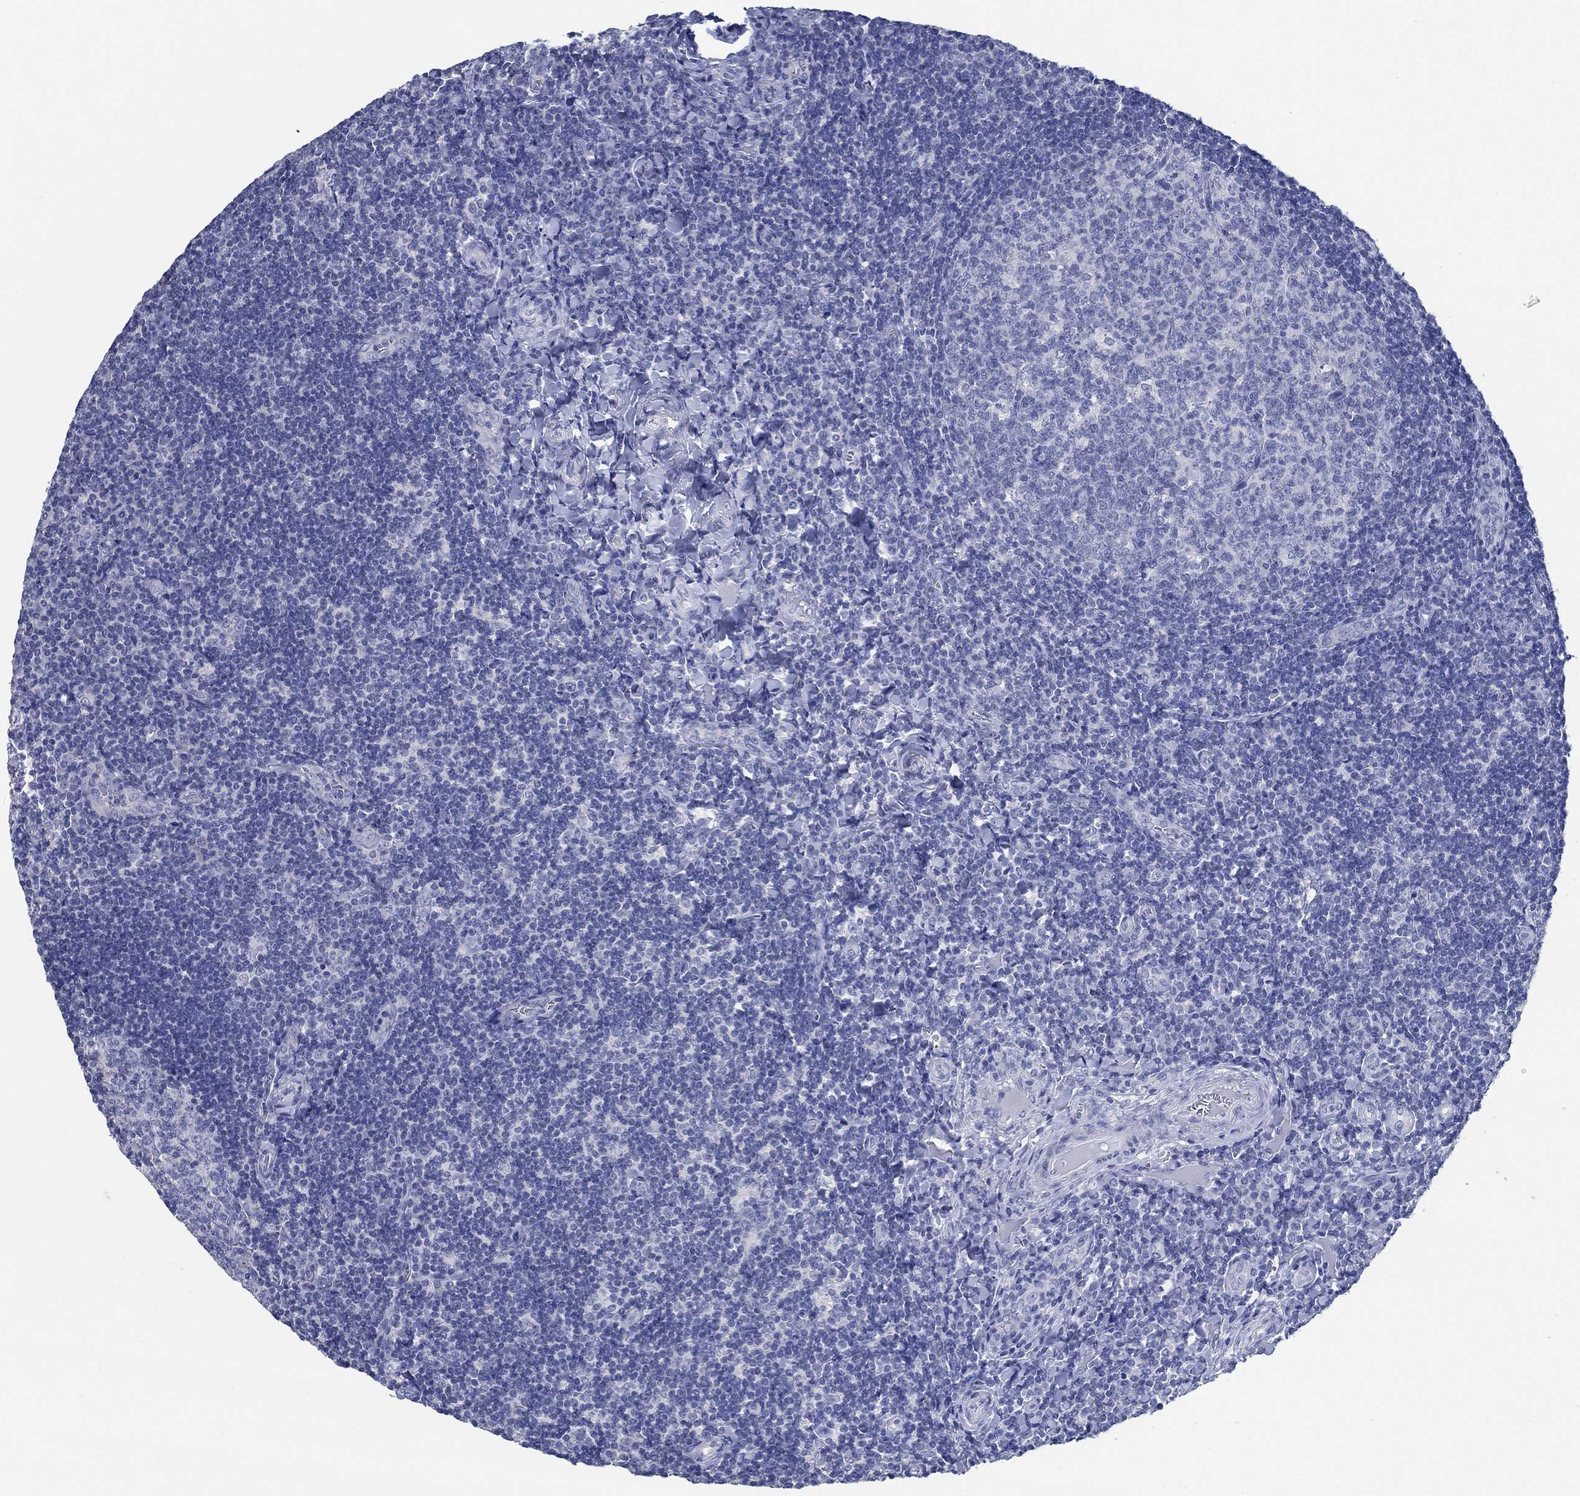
{"staining": {"intensity": "negative", "quantity": "none", "location": "none"}, "tissue": "tonsil", "cell_type": "Germinal center cells", "image_type": "normal", "snomed": [{"axis": "morphology", "description": "Normal tissue, NOS"}, {"axis": "morphology", "description": "Inflammation, NOS"}, {"axis": "topography", "description": "Tonsil"}], "caption": "Germinal center cells are negative for protein expression in benign human tonsil.", "gene": "TOMM20L", "patient": {"sex": "female", "age": 31}}